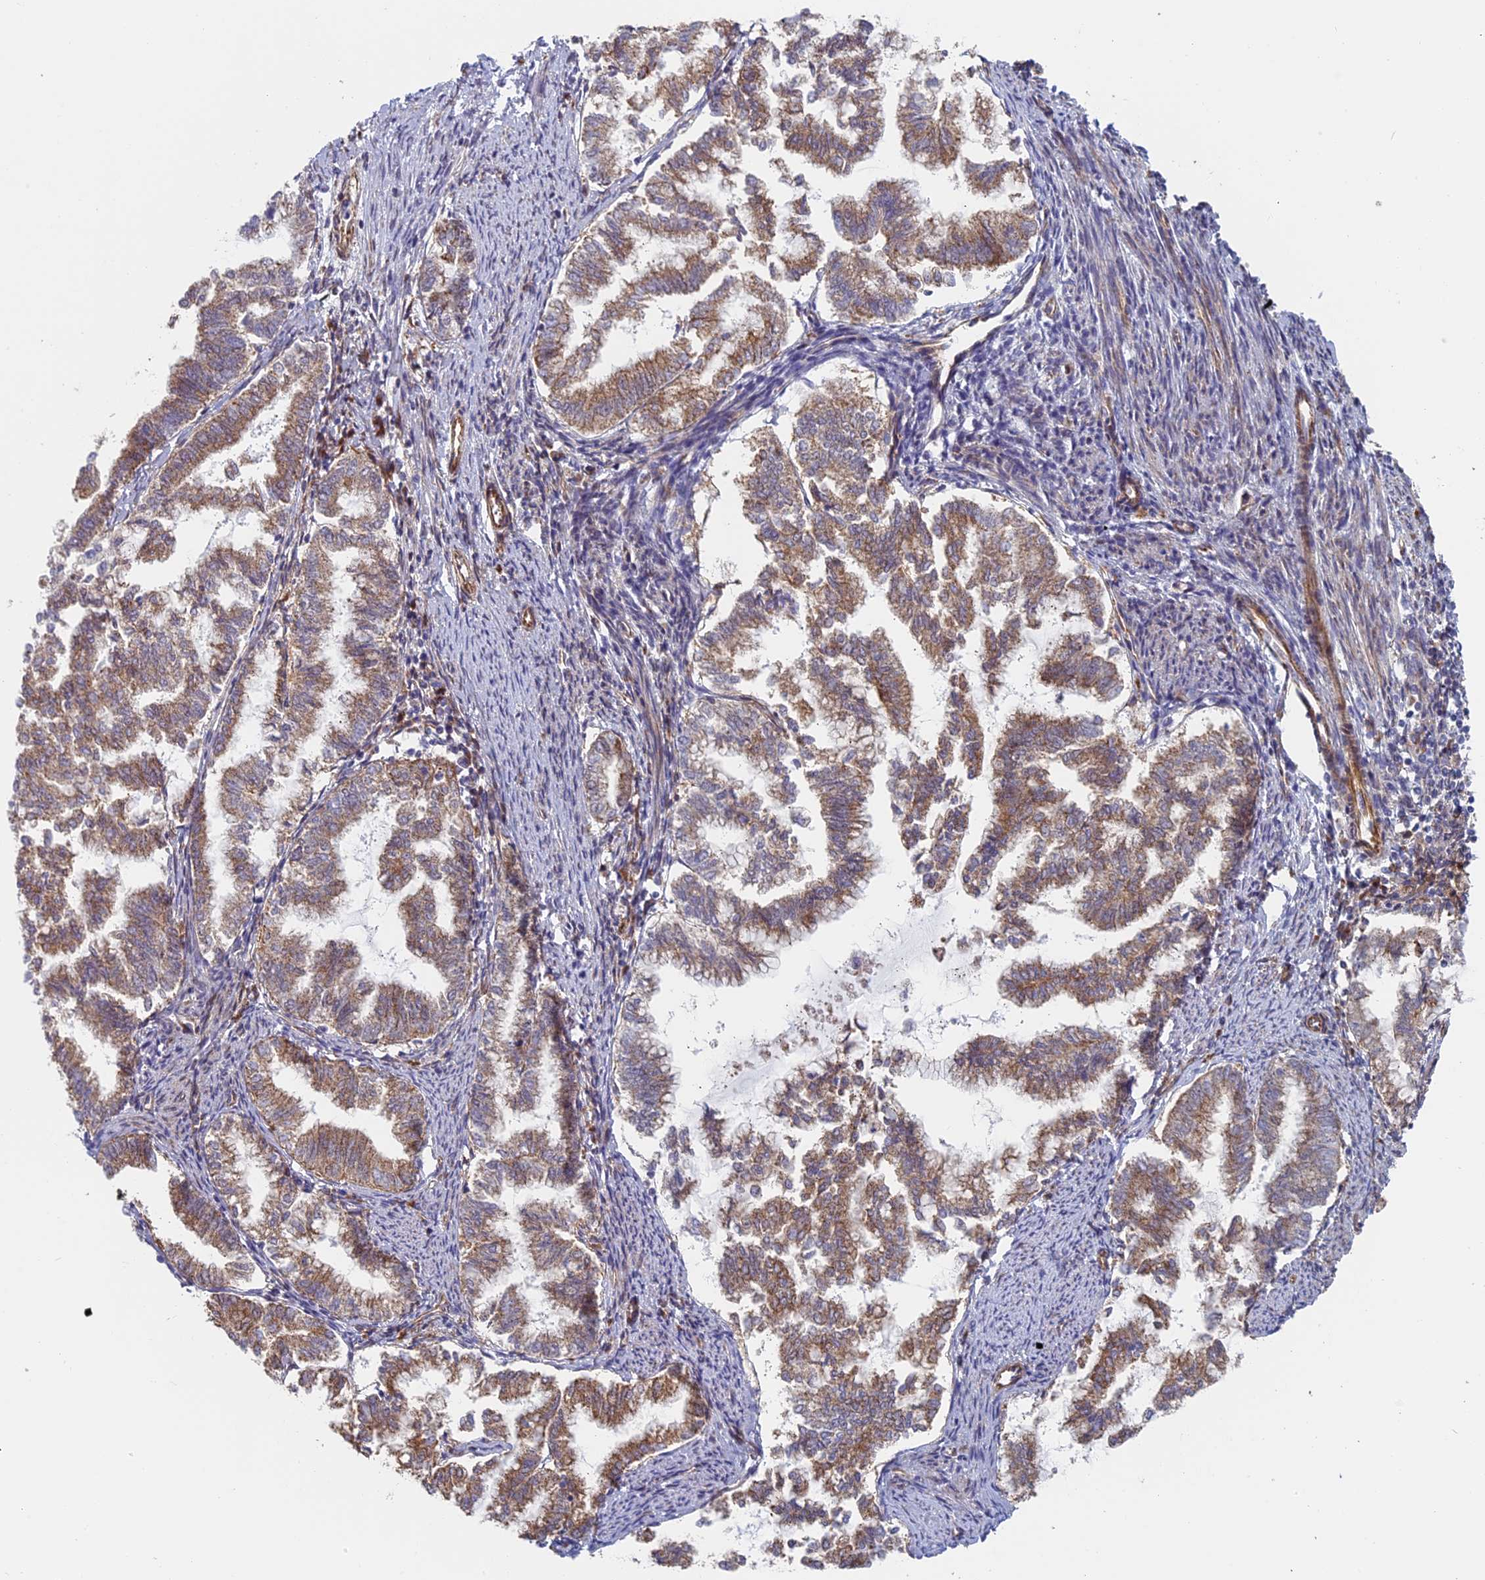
{"staining": {"intensity": "moderate", "quantity": ">75%", "location": "cytoplasmic/membranous"}, "tissue": "endometrial cancer", "cell_type": "Tumor cells", "image_type": "cancer", "snomed": [{"axis": "morphology", "description": "Adenocarcinoma, NOS"}, {"axis": "topography", "description": "Endometrium"}], "caption": "Brown immunohistochemical staining in human endometrial cancer (adenocarcinoma) shows moderate cytoplasmic/membranous expression in approximately >75% of tumor cells. The staining was performed using DAB (3,3'-diaminobenzidine), with brown indicating positive protein expression. Nuclei are stained blue with hematoxylin.", "gene": "DDA1", "patient": {"sex": "female", "age": 79}}